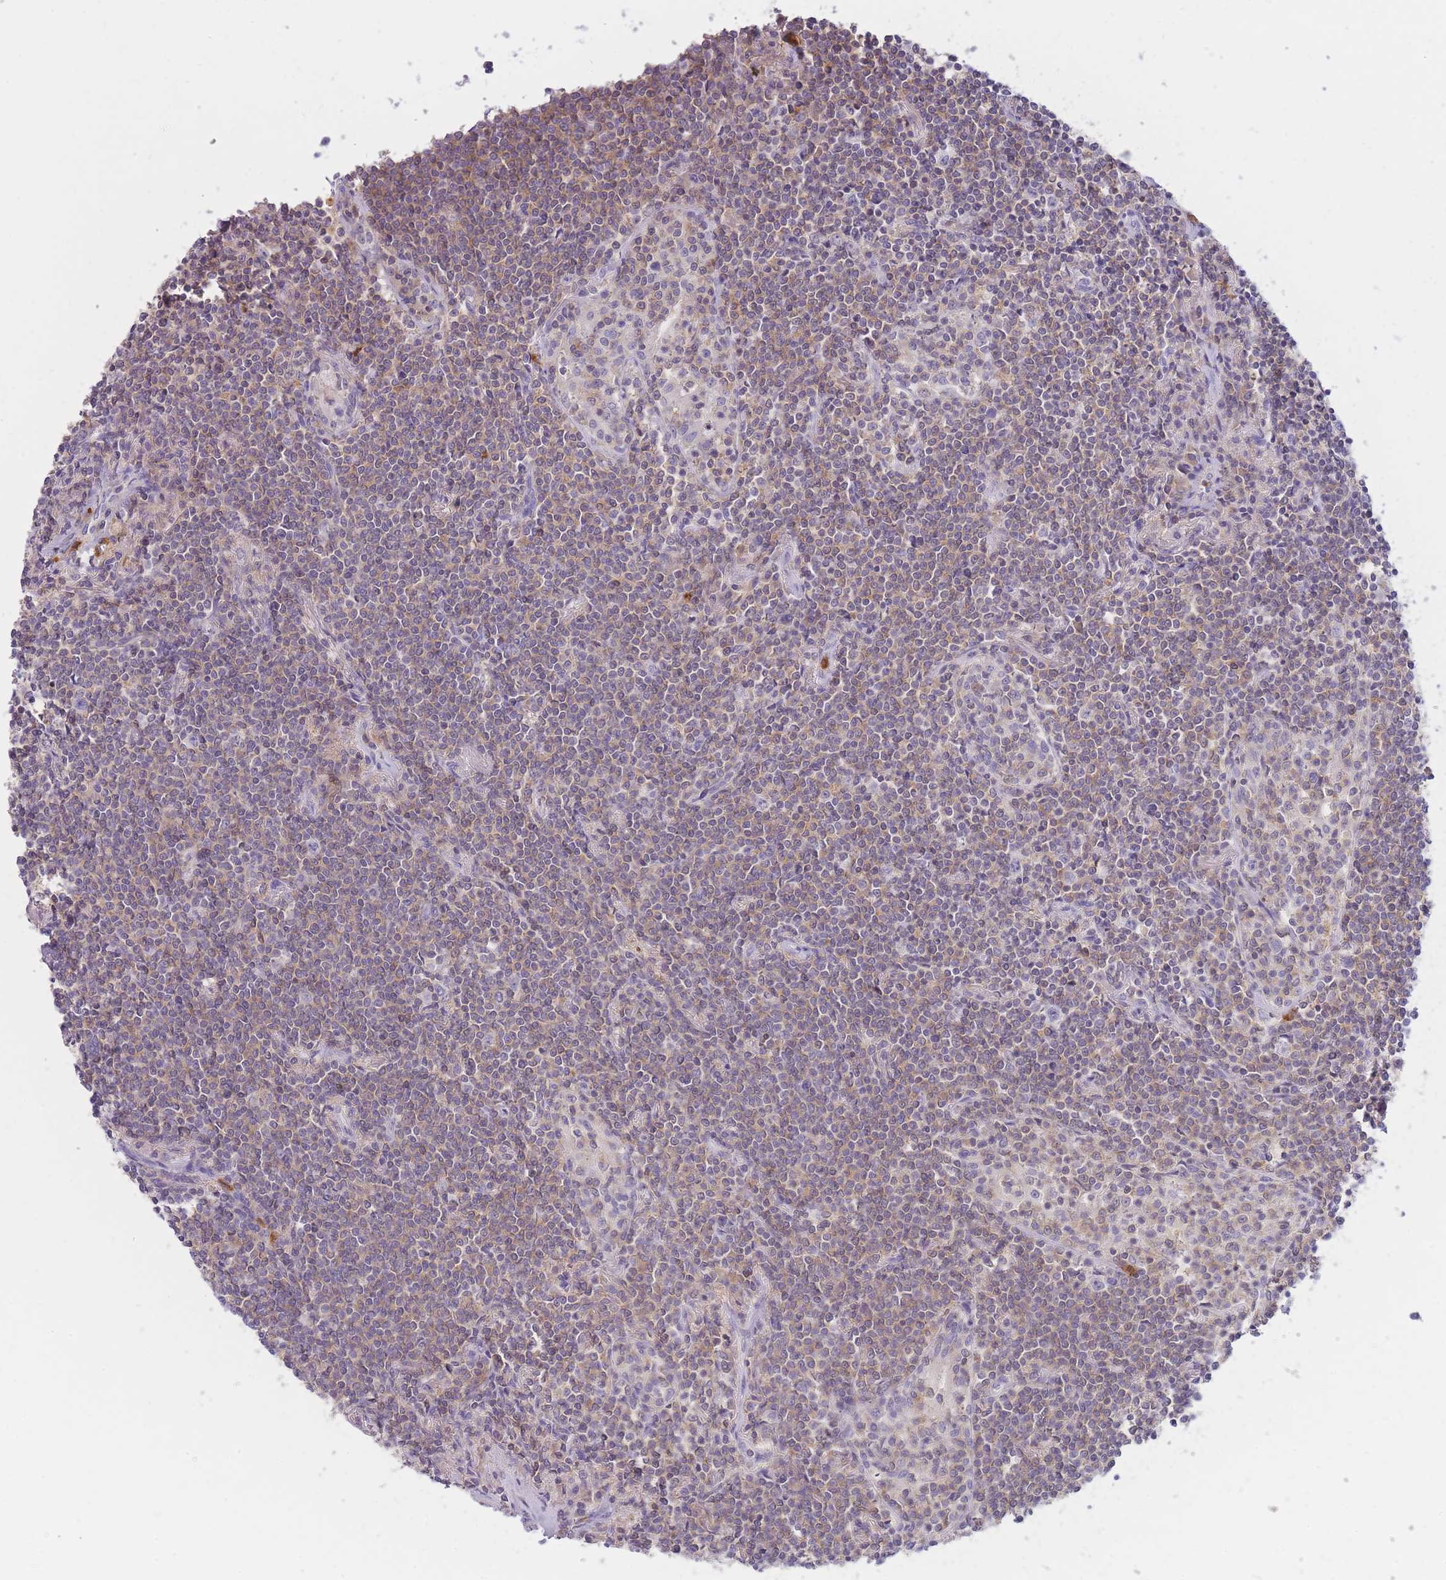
{"staining": {"intensity": "weak", "quantity": "25%-75%", "location": "cytoplasmic/membranous"}, "tissue": "lymphoma", "cell_type": "Tumor cells", "image_type": "cancer", "snomed": [{"axis": "morphology", "description": "Malignant lymphoma, non-Hodgkin's type, Low grade"}, {"axis": "topography", "description": "Lung"}], "caption": "Immunohistochemical staining of lymphoma shows low levels of weak cytoplasmic/membranous staining in approximately 25%-75% of tumor cells.", "gene": "ST3GAL4", "patient": {"sex": "female", "age": 71}}